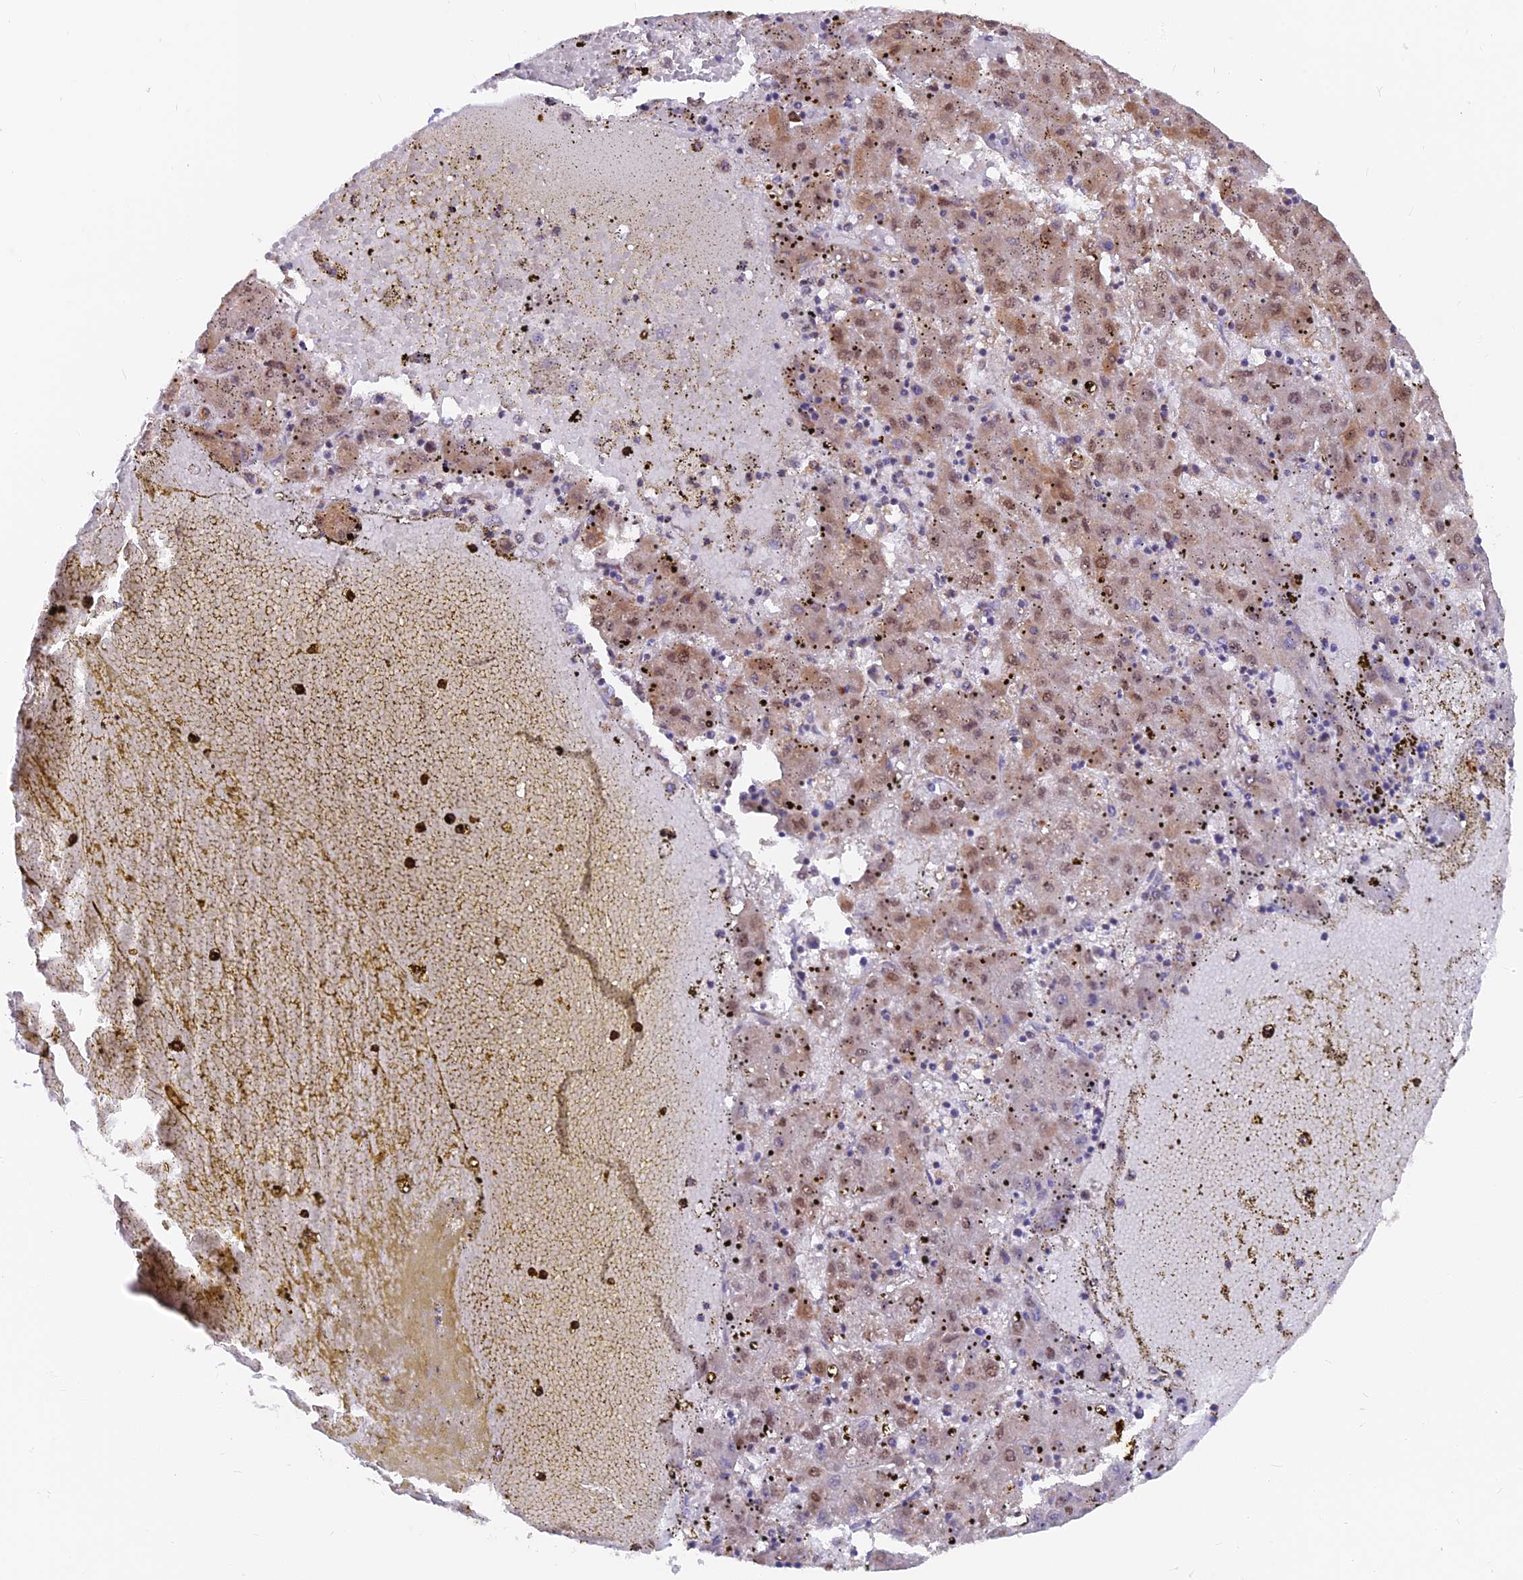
{"staining": {"intensity": "moderate", "quantity": "25%-75%", "location": "nuclear"}, "tissue": "liver cancer", "cell_type": "Tumor cells", "image_type": "cancer", "snomed": [{"axis": "morphology", "description": "Carcinoma, Hepatocellular, NOS"}, {"axis": "topography", "description": "Liver"}], "caption": "Immunohistochemical staining of human liver hepatocellular carcinoma displays medium levels of moderate nuclear protein staining in approximately 25%-75% of tumor cells.", "gene": "TBC1D20", "patient": {"sex": "male", "age": 72}}